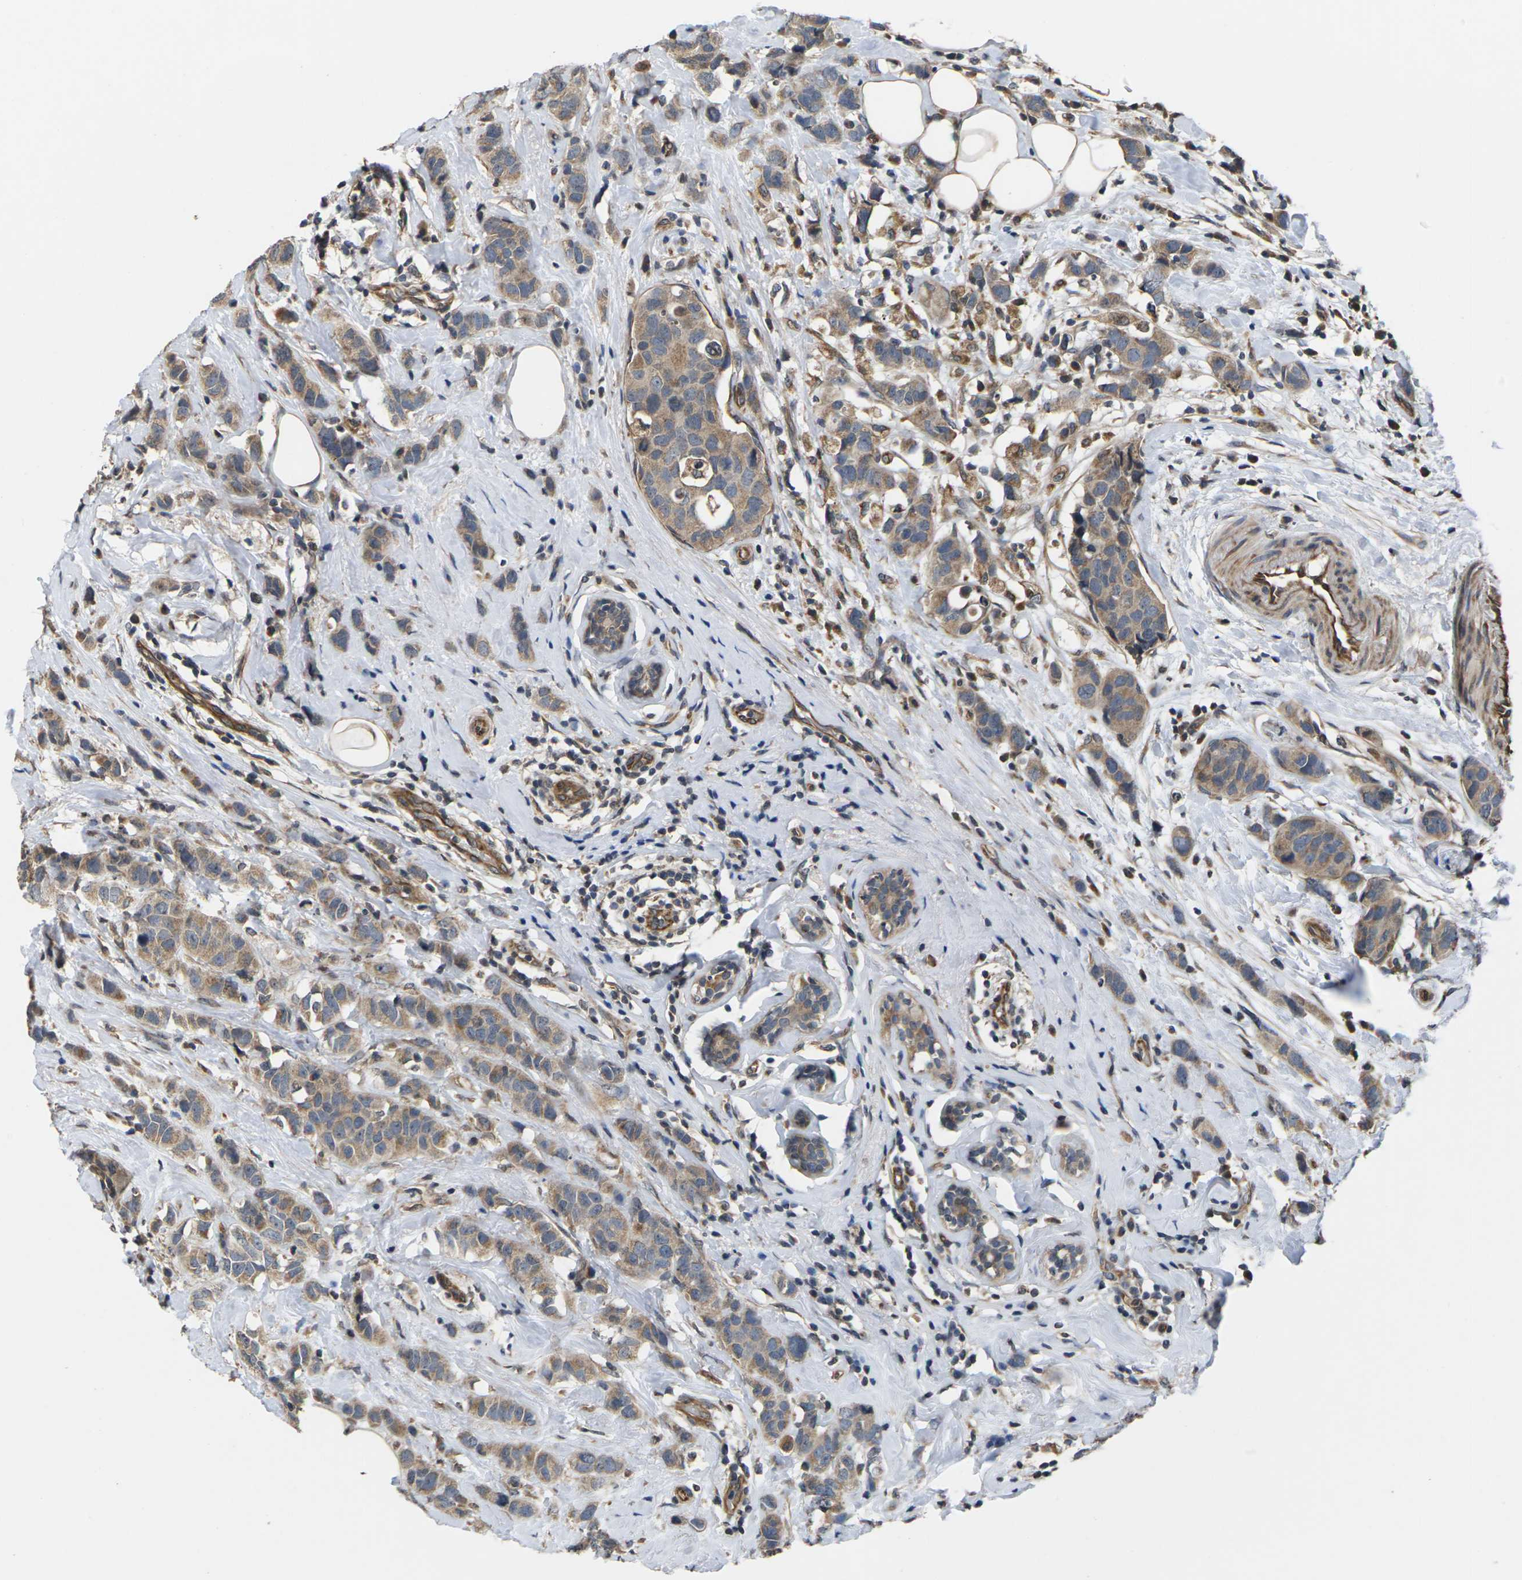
{"staining": {"intensity": "moderate", "quantity": ">75%", "location": "cytoplasmic/membranous"}, "tissue": "breast cancer", "cell_type": "Tumor cells", "image_type": "cancer", "snomed": [{"axis": "morphology", "description": "Normal tissue, NOS"}, {"axis": "morphology", "description": "Duct carcinoma"}, {"axis": "topography", "description": "Breast"}], "caption": "Immunohistochemistry (IHC) (DAB (3,3'-diaminobenzidine)) staining of human breast cancer (invasive ductal carcinoma) shows moderate cytoplasmic/membranous protein positivity in approximately >75% of tumor cells.", "gene": "DKK2", "patient": {"sex": "female", "age": 50}}